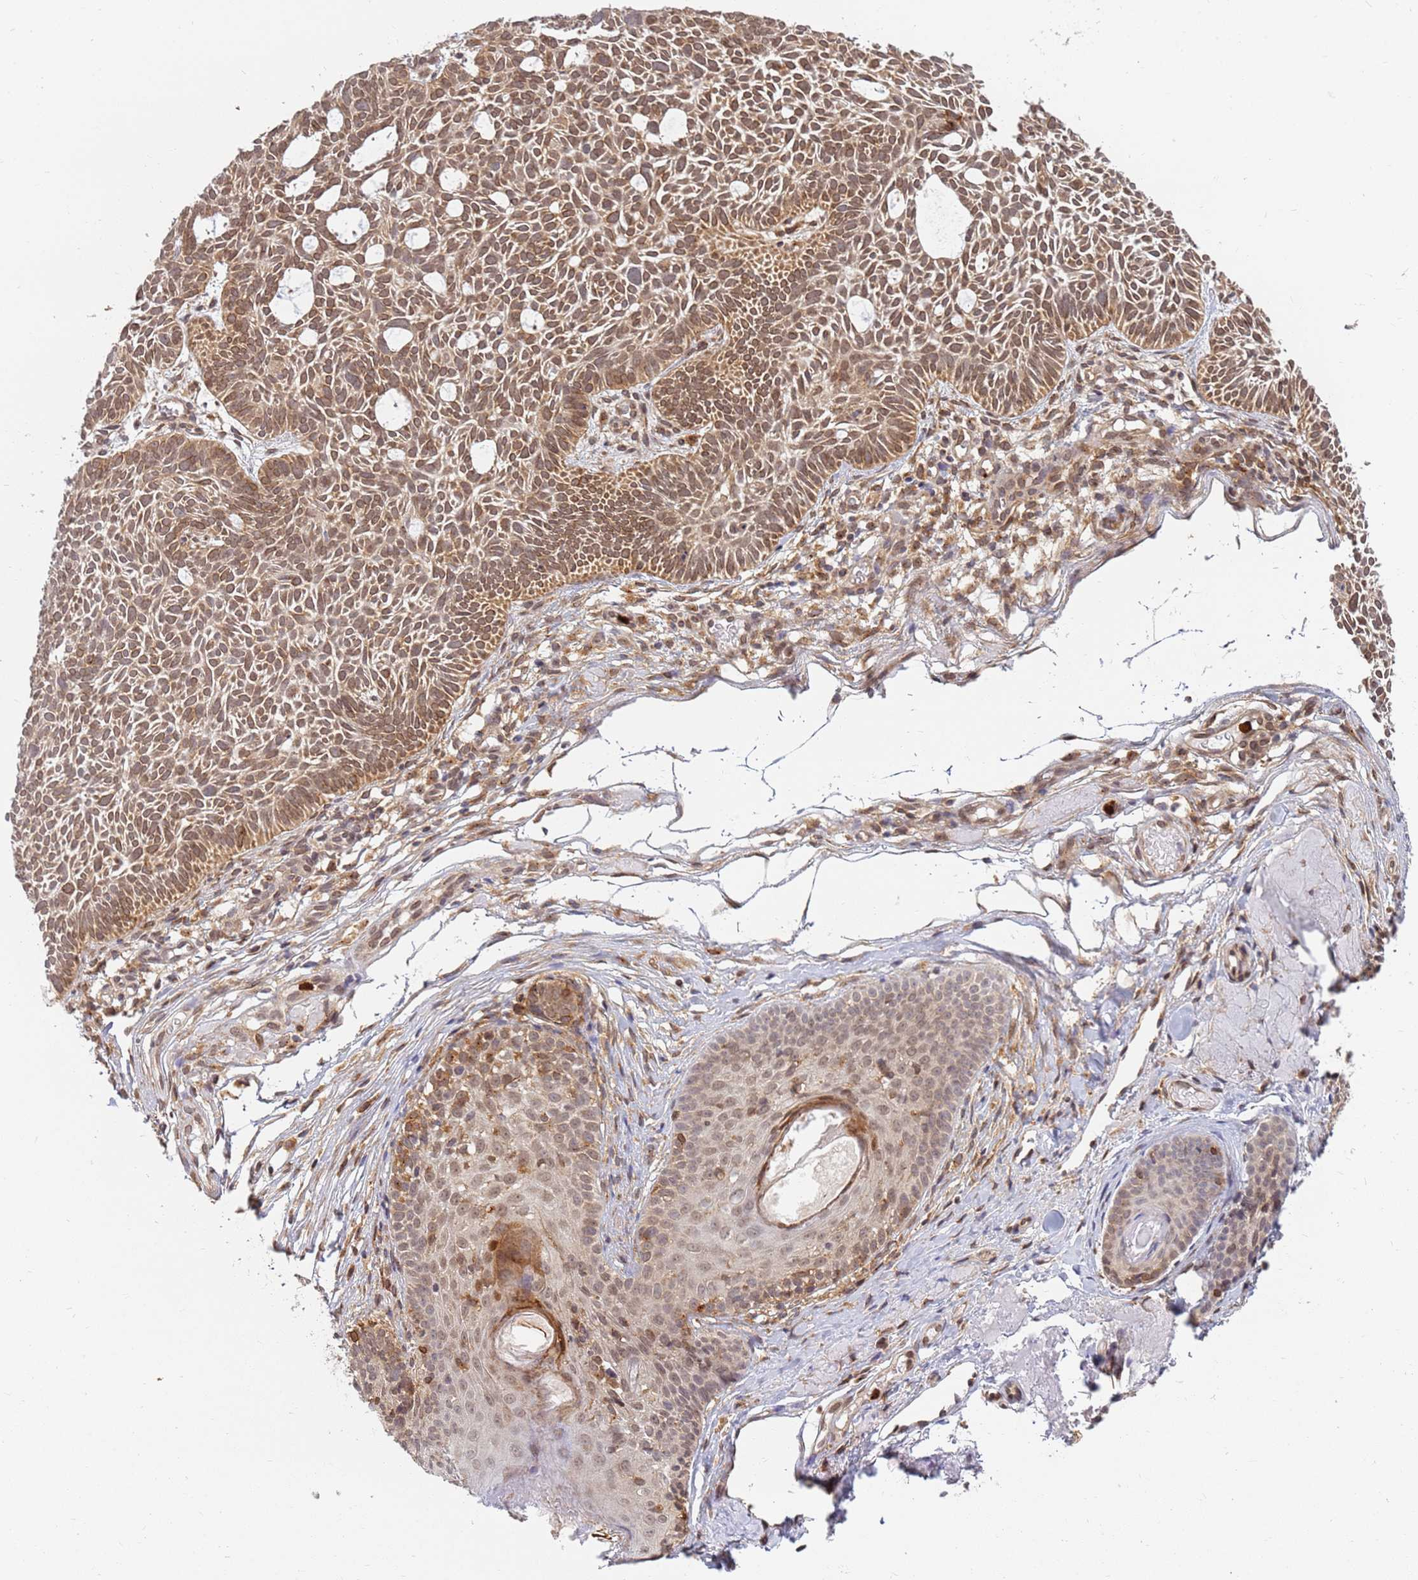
{"staining": {"intensity": "moderate", "quantity": ">75%", "location": "cytoplasmic/membranous,nuclear"}, "tissue": "skin cancer", "cell_type": "Tumor cells", "image_type": "cancer", "snomed": [{"axis": "morphology", "description": "Basal cell carcinoma"}, {"axis": "topography", "description": "Skin"}], "caption": "Tumor cells show medium levels of moderate cytoplasmic/membranous and nuclear staining in approximately >75% of cells in skin cancer.", "gene": "CEP170", "patient": {"sex": "male", "age": 69}}